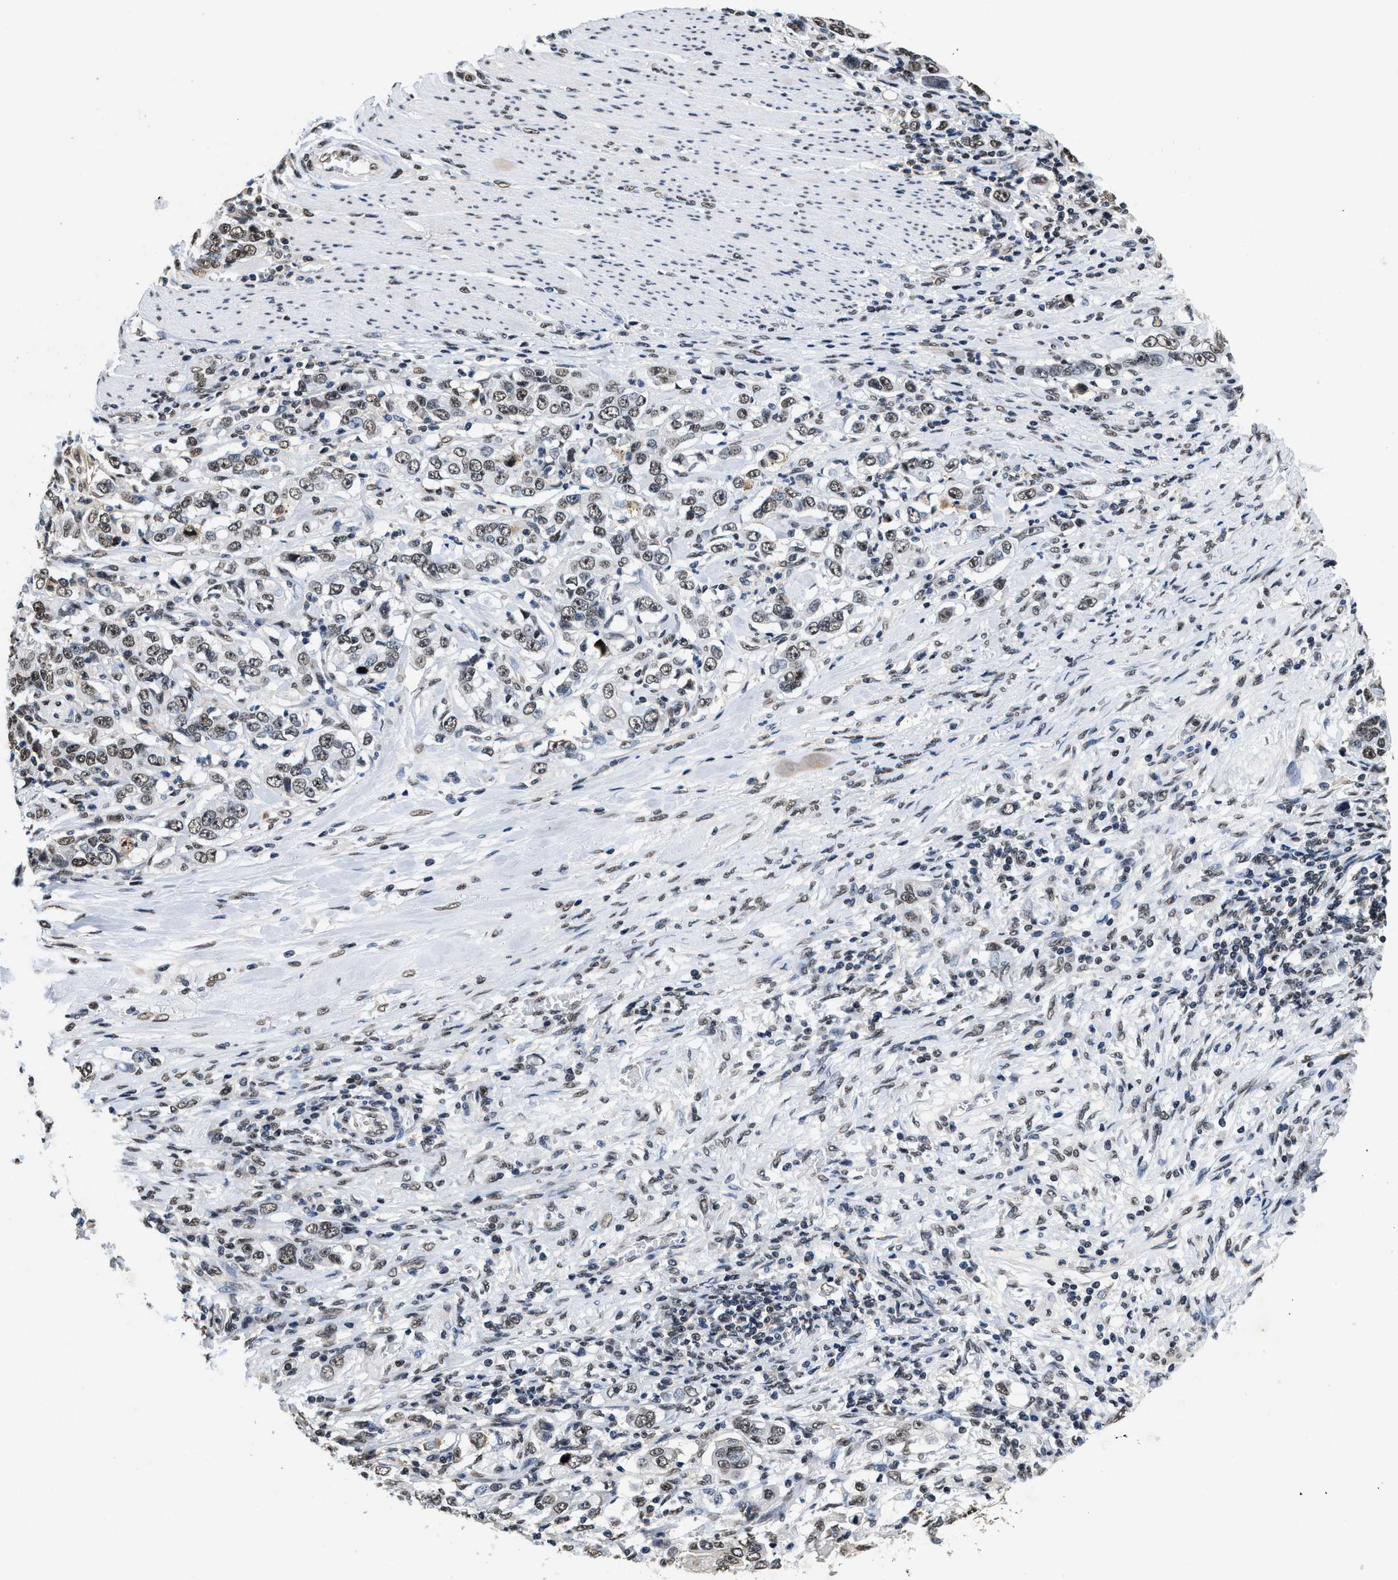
{"staining": {"intensity": "weak", "quantity": "25%-75%", "location": "nuclear"}, "tissue": "stomach cancer", "cell_type": "Tumor cells", "image_type": "cancer", "snomed": [{"axis": "morphology", "description": "Adenocarcinoma, NOS"}, {"axis": "topography", "description": "Stomach, lower"}], "caption": "This image exhibits immunohistochemistry (IHC) staining of stomach cancer, with low weak nuclear staining in approximately 25%-75% of tumor cells.", "gene": "SUPT16H", "patient": {"sex": "female", "age": 72}}